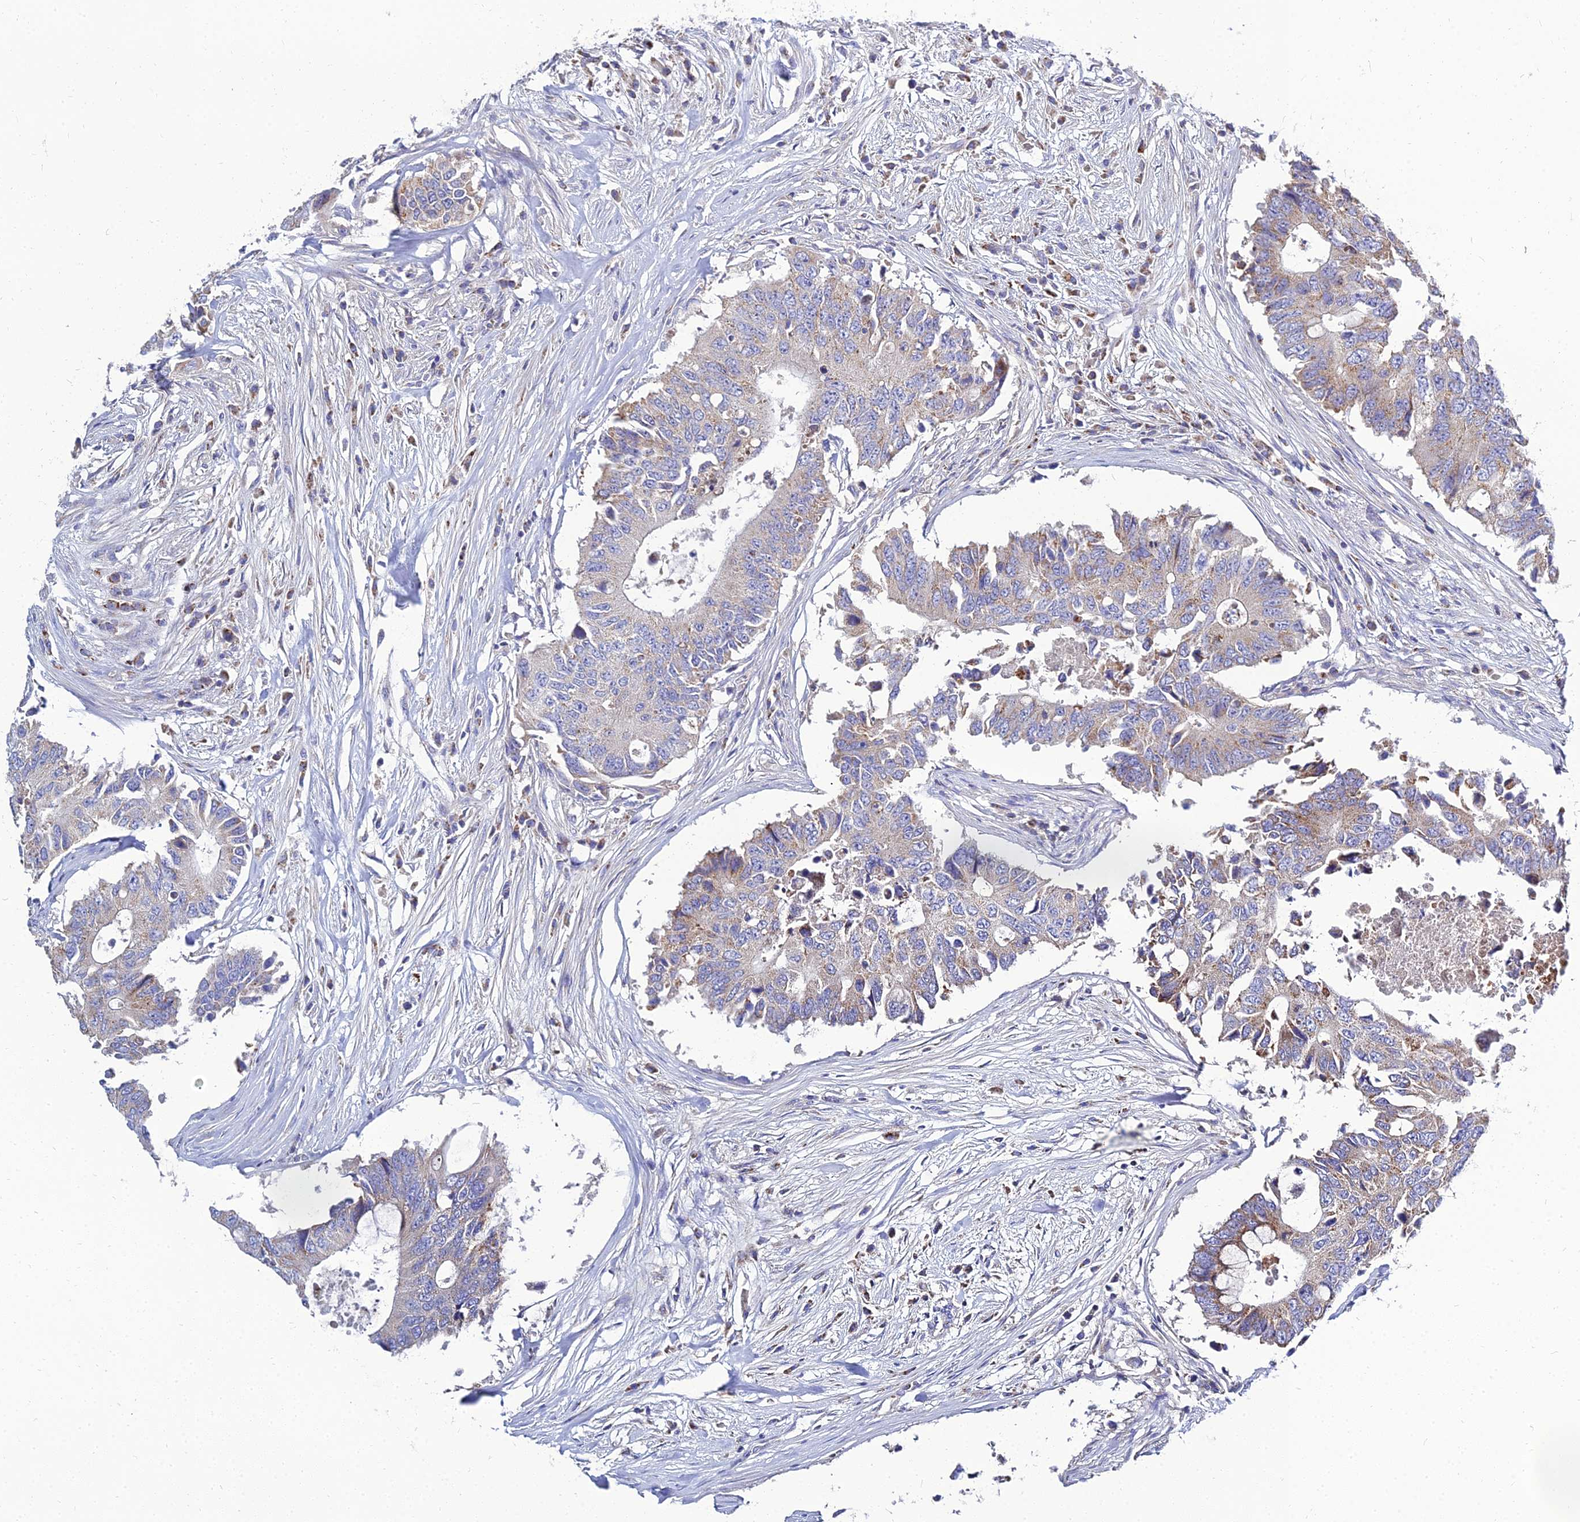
{"staining": {"intensity": "moderate", "quantity": "<25%", "location": "cytoplasmic/membranous"}, "tissue": "colorectal cancer", "cell_type": "Tumor cells", "image_type": "cancer", "snomed": [{"axis": "morphology", "description": "Adenocarcinoma, NOS"}, {"axis": "topography", "description": "Colon"}], "caption": "DAB (3,3'-diaminobenzidine) immunohistochemical staining of colorectal cancer (adenocarcinoma) exhibits moderate cytoplasmic/membranous protein positivity in approximately <25% of tumor cells. The staining was performed using DAB to visualize the protein expression in brown, while the nuclei were stained in blue with hematoxylin (Magnification: 20x).", "gene": "NPY", "patient": {"sex": "male", "age": 71}}